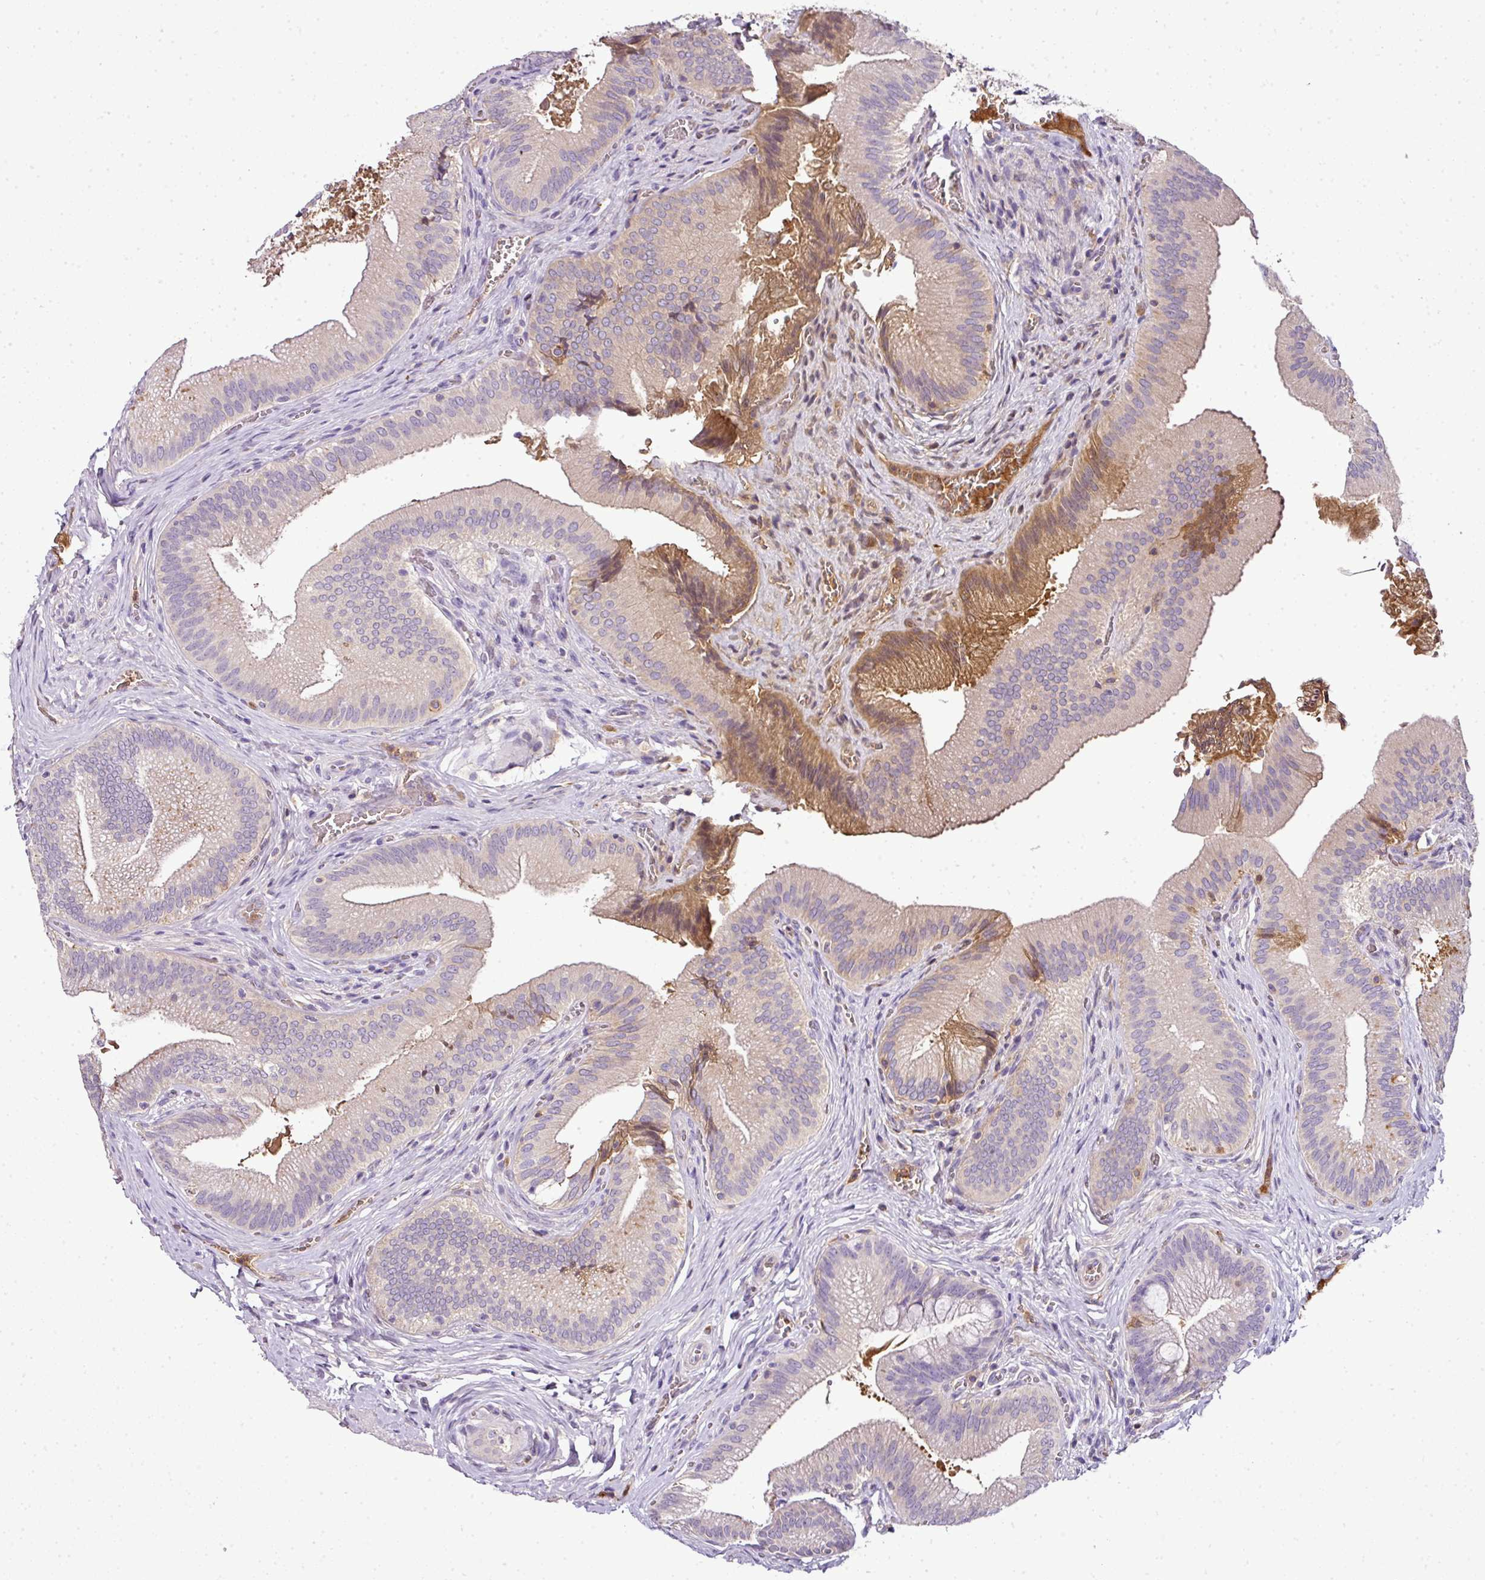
{"staining": {"intensity": "moderate", "quantity": "25%-75%", "location": "cytoplasmic/membranous"}, "tissue": "gallbladder", "cell_type": "Glandular cells", "image_type": "normal", "snomed": [{"axis": "morphology", "description": "Normal tissue, NOS"}, {"axis": "topography", "description": "Gallbladder"}], "caption": "Protein expression analysis of benign gallbladder reveals moderate cytoplasmic/membranous staining in about 25%-75% of glandular cells.", "gene": "CAB39L", "patient": {"sex": "male", "age": 17}}